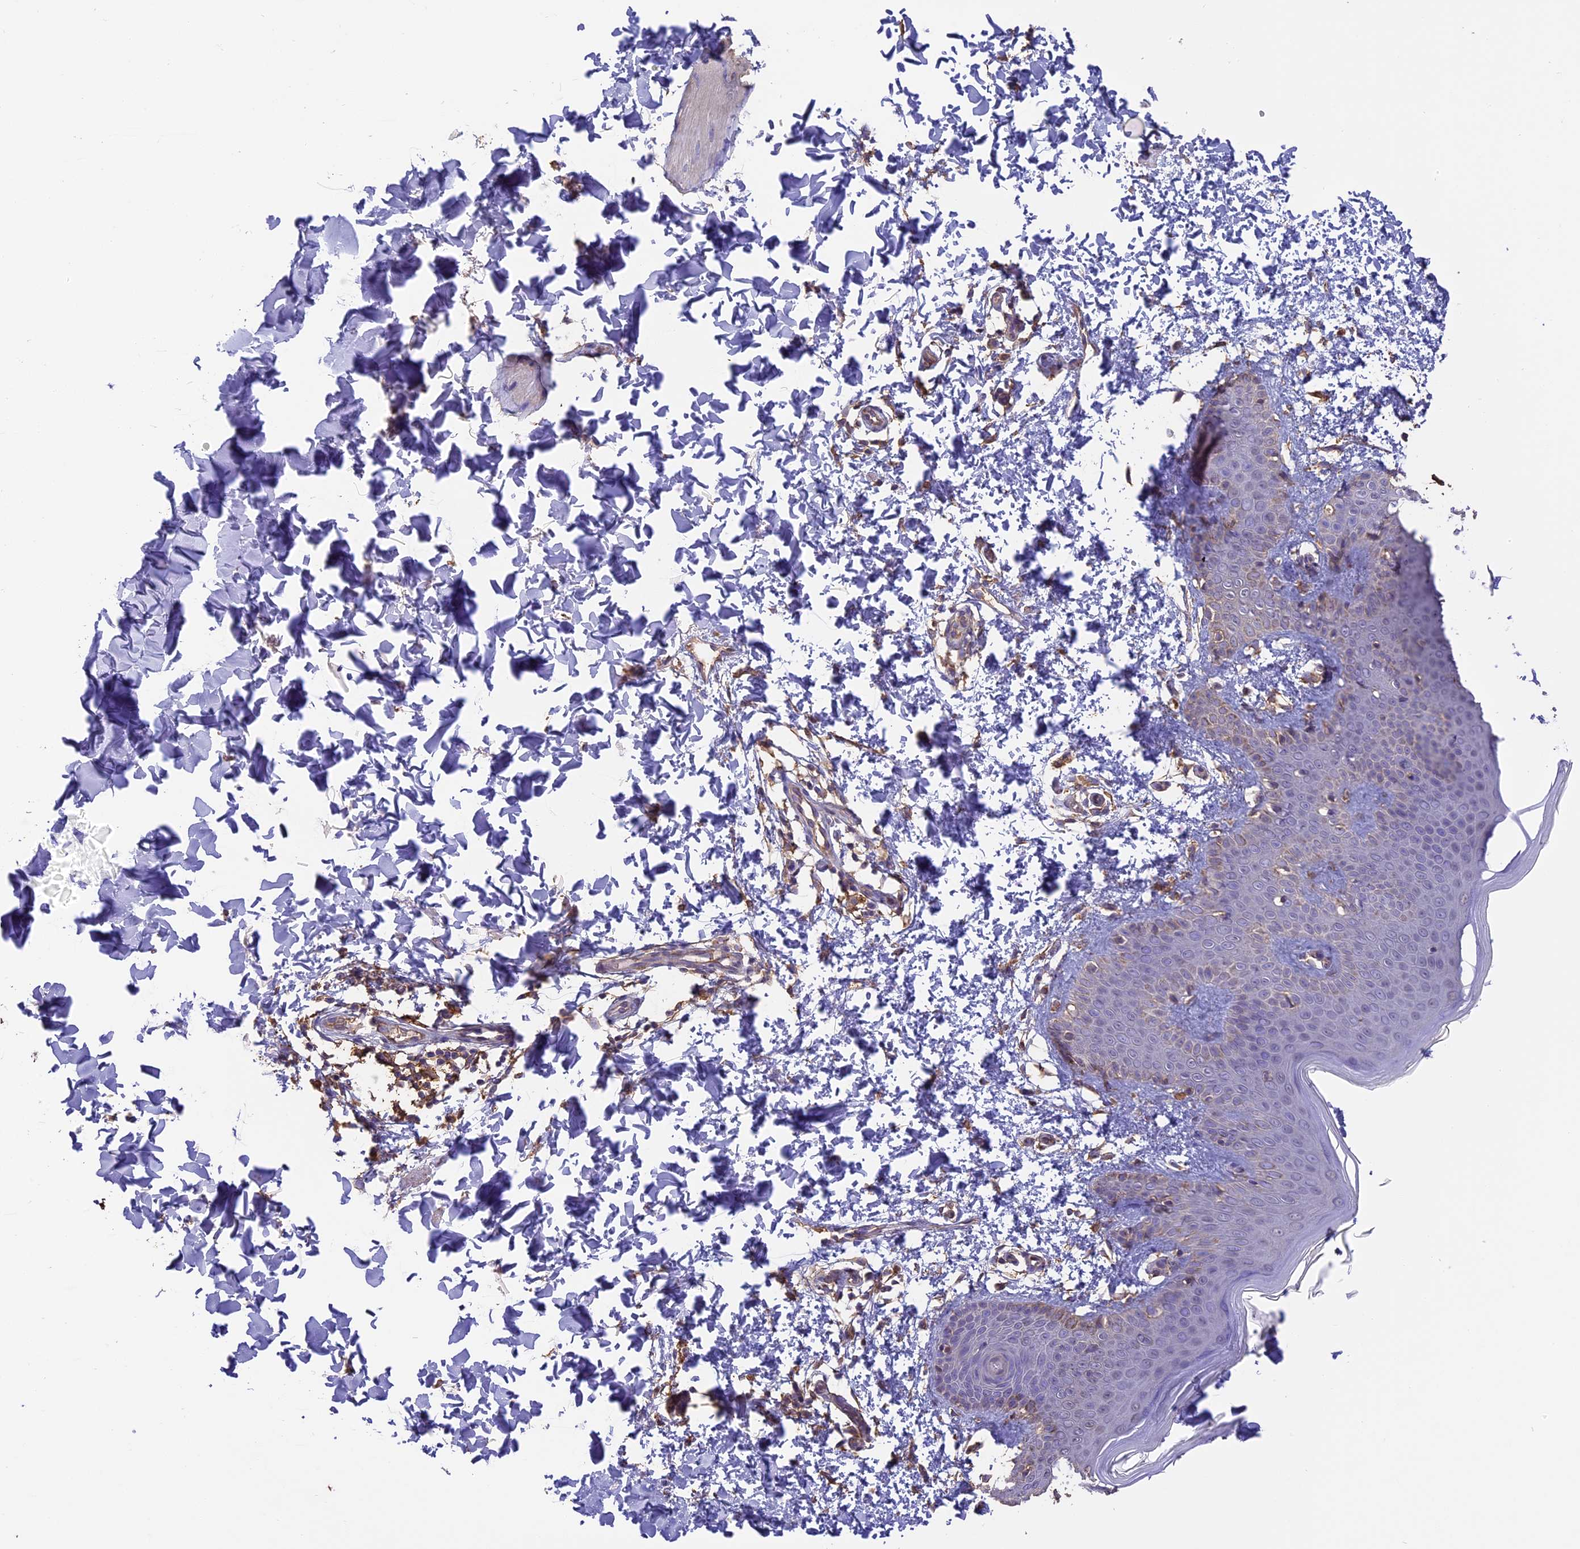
{"staining": {"intensity": "moderate", "quantity": ">75%", "location": "cytoplasmic/membranous"}, "tissue": "skin", "cell_type": "Fibroblasts", "image_type": "normal", "snomed": [{"axis": "morphology", "description": "Normal tissue, NOS"}, {"axis": "topography", "description": "Skin"}], "caption": "Immunohistochemical staining of normal skin reveals >75% levels of moderate cytoplasmic/membranous protein staining in about >75% of fibroblasts.", "gene": "ARHGAP19", "patient": {"sex": "male", "age": 36}}